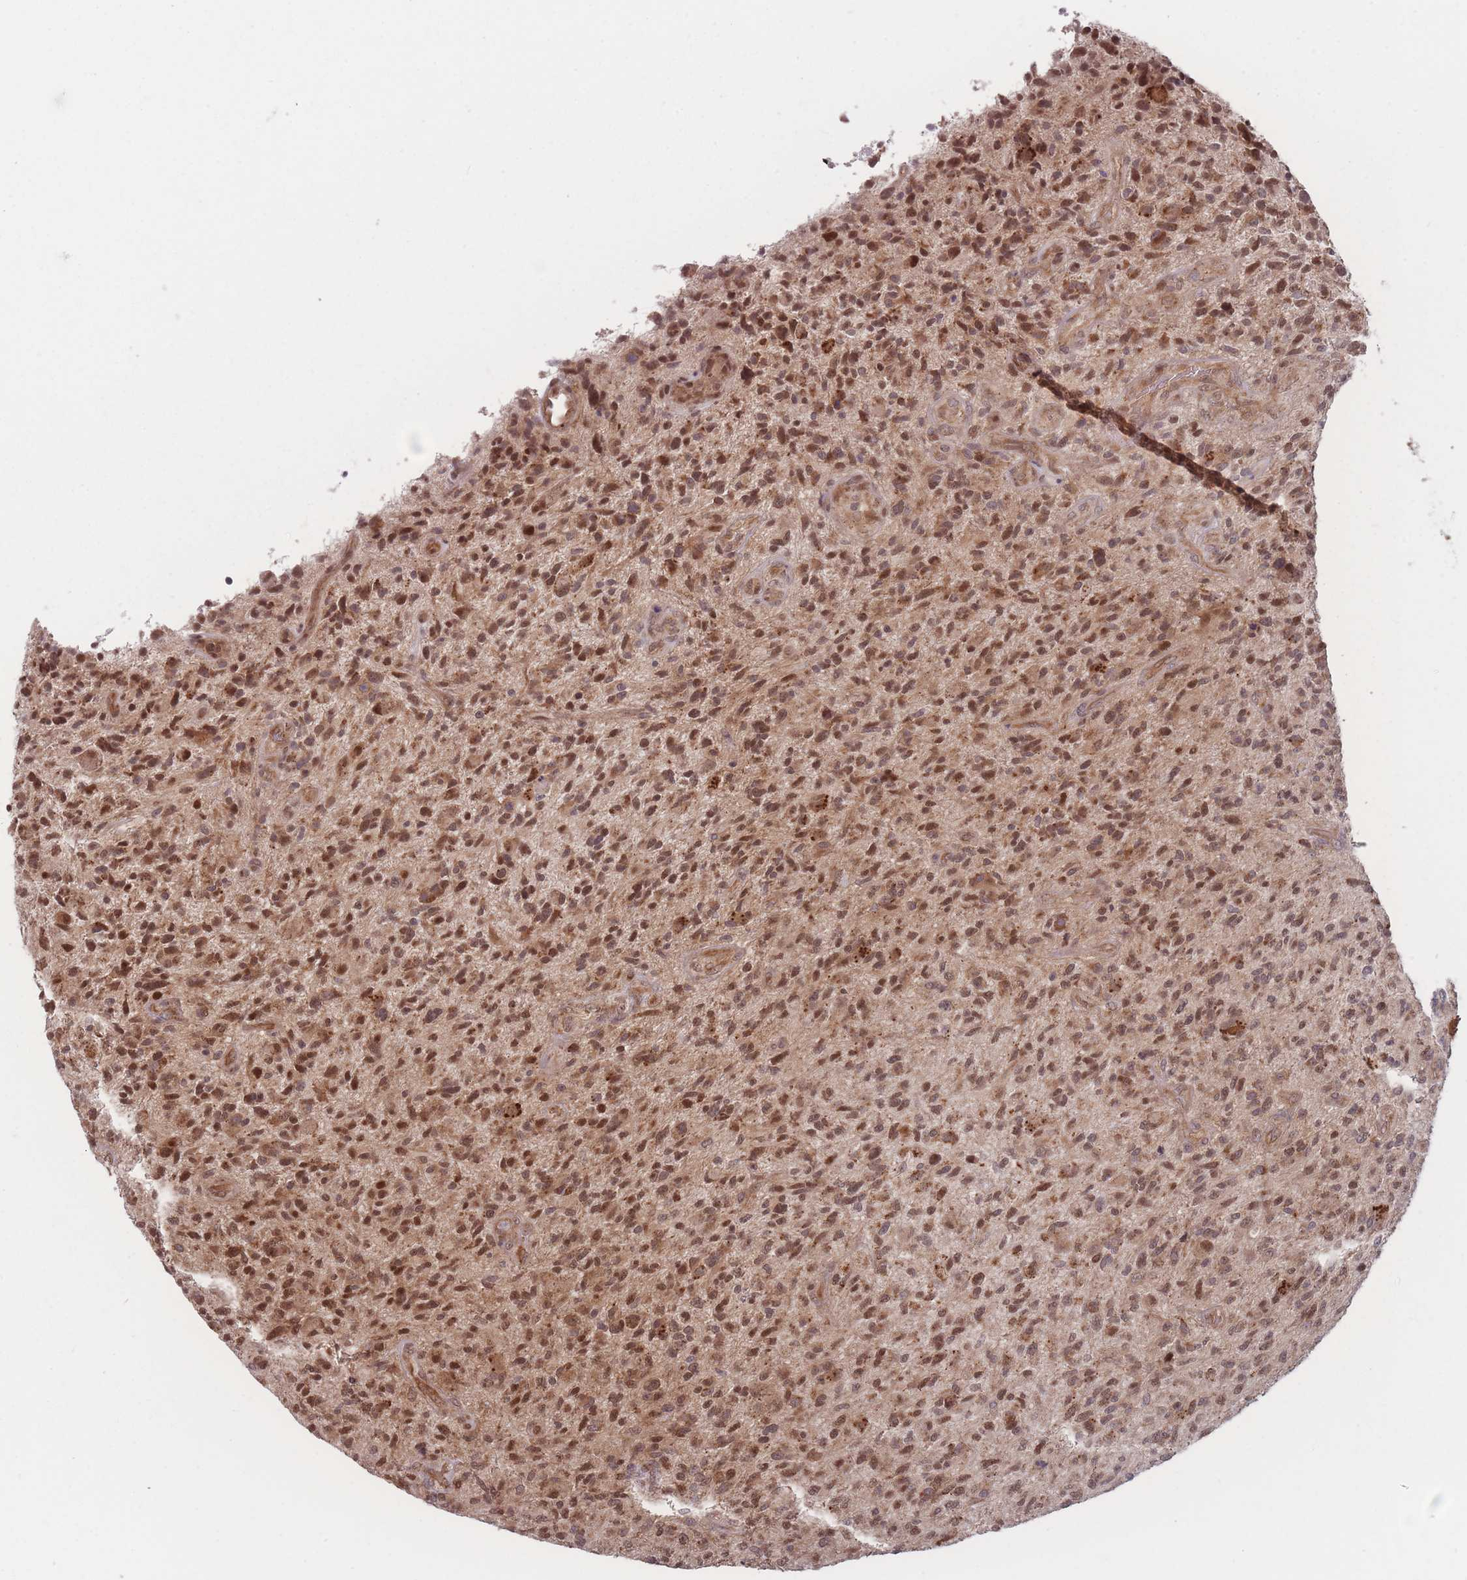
{"staining": {"intensity": "moderate", "quantity": ">75%", "location": "cytoplasmic/membranous,nuclear"}, "tissue": "glioma", "cell_type": "Tumor cells", "image_type": "cancer", "snomed": [{"axis": "morphology", "description": "Glioma, malignant, High grade"}, {"axis": "topography", "description": "Brain"}], "caption": "Immunohistochemistry (DAB (3,3'-diaminobenzidine)) staining of glioma demonstrates moderate cytoplasmic/membranous and nuclear protein positivity in about >75% of tumor cells.", "gene": "RPS18", "patient": {"sex": "male", "age": 47}}